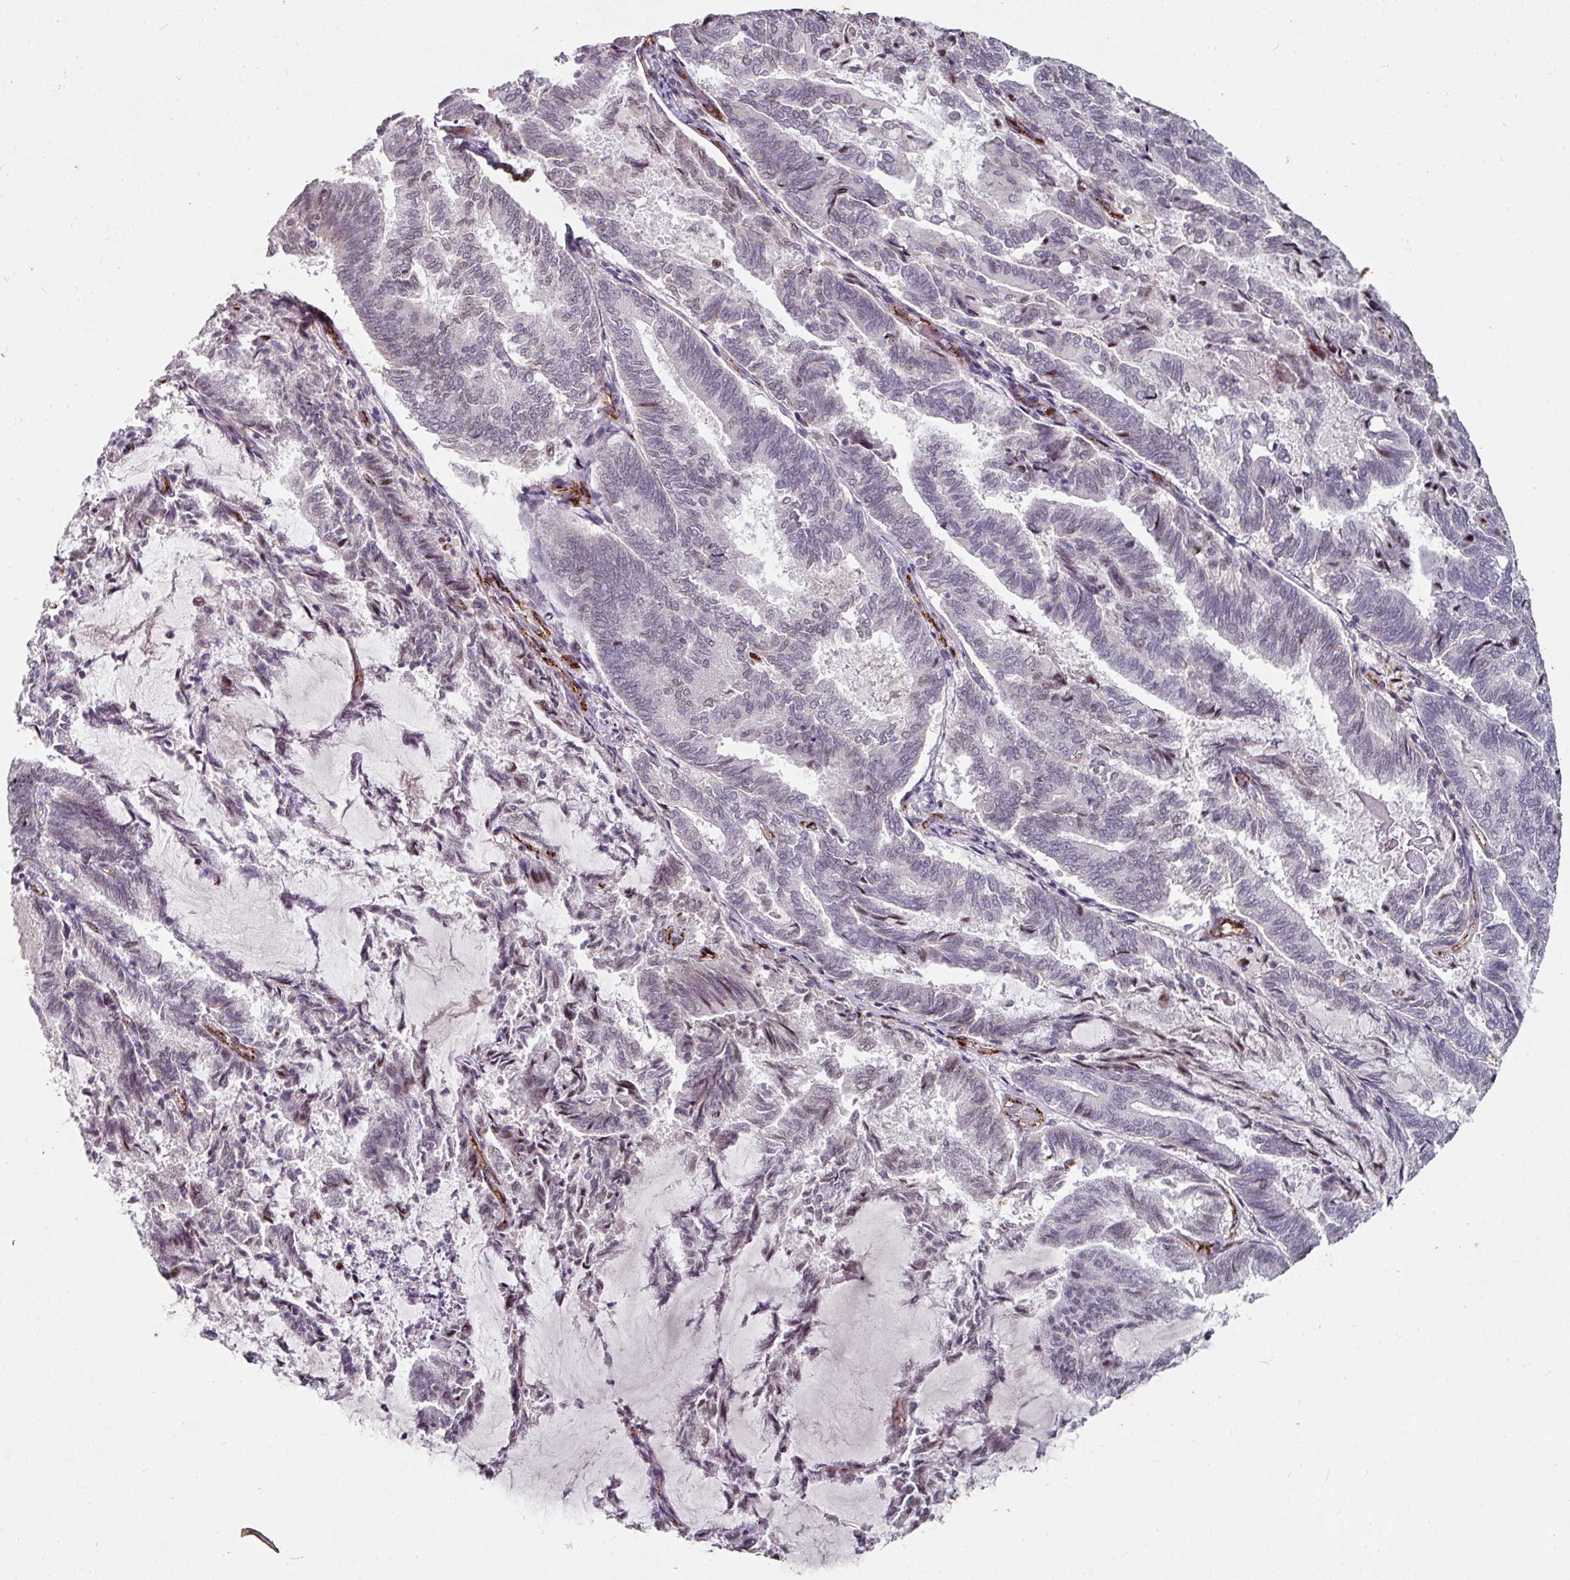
{"staining": {"intensity": "moderate", "quantity": "<25%", "location": "nuclear"}, "tissue": "endometrial cancer", "cell_type": "Tumor cells", "image_type": "cancer", "snomed": [{"axis": "morphology", "description": "Adenocarcinoma, NOS"}, {"axis": "topography", "description": "Endometrium"}], "caption": "This photomicrograph shows immunohistochemistry staining of human endometrial adenocarcinoma, with low moderate nuclear expression in about <25% of tumor cells.", "gene": "SIDT2", "patient": {"sex": "female", "age": 80}}